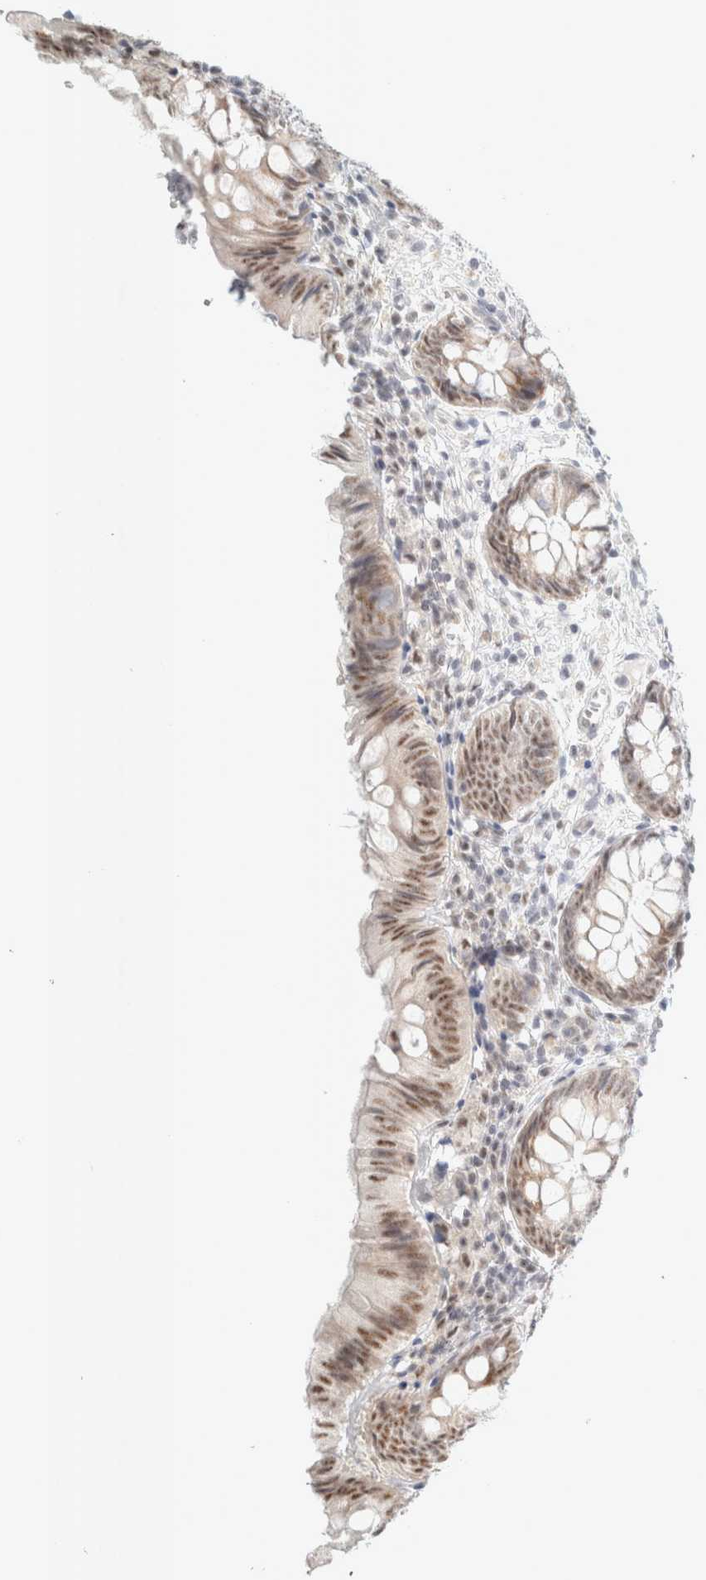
{"staining": {"intensity": "moderate", "quantity": ">75%", "location": "nuclear"}, "tissue": "appendix", "cell_type": "Glandular cells", "image_type": "normal", "snomed": [{"axis": "morphology", "description": "Normal tissue, NOS"}, {"axis": "topography", "description": "Appendix"}], "caption": "A brown stain highlights moderate nuclear staining of a protein in glandular cells of normal human appendix.", "gene": "TRMT12", "patient": {"sex": "male", "age": 8}}